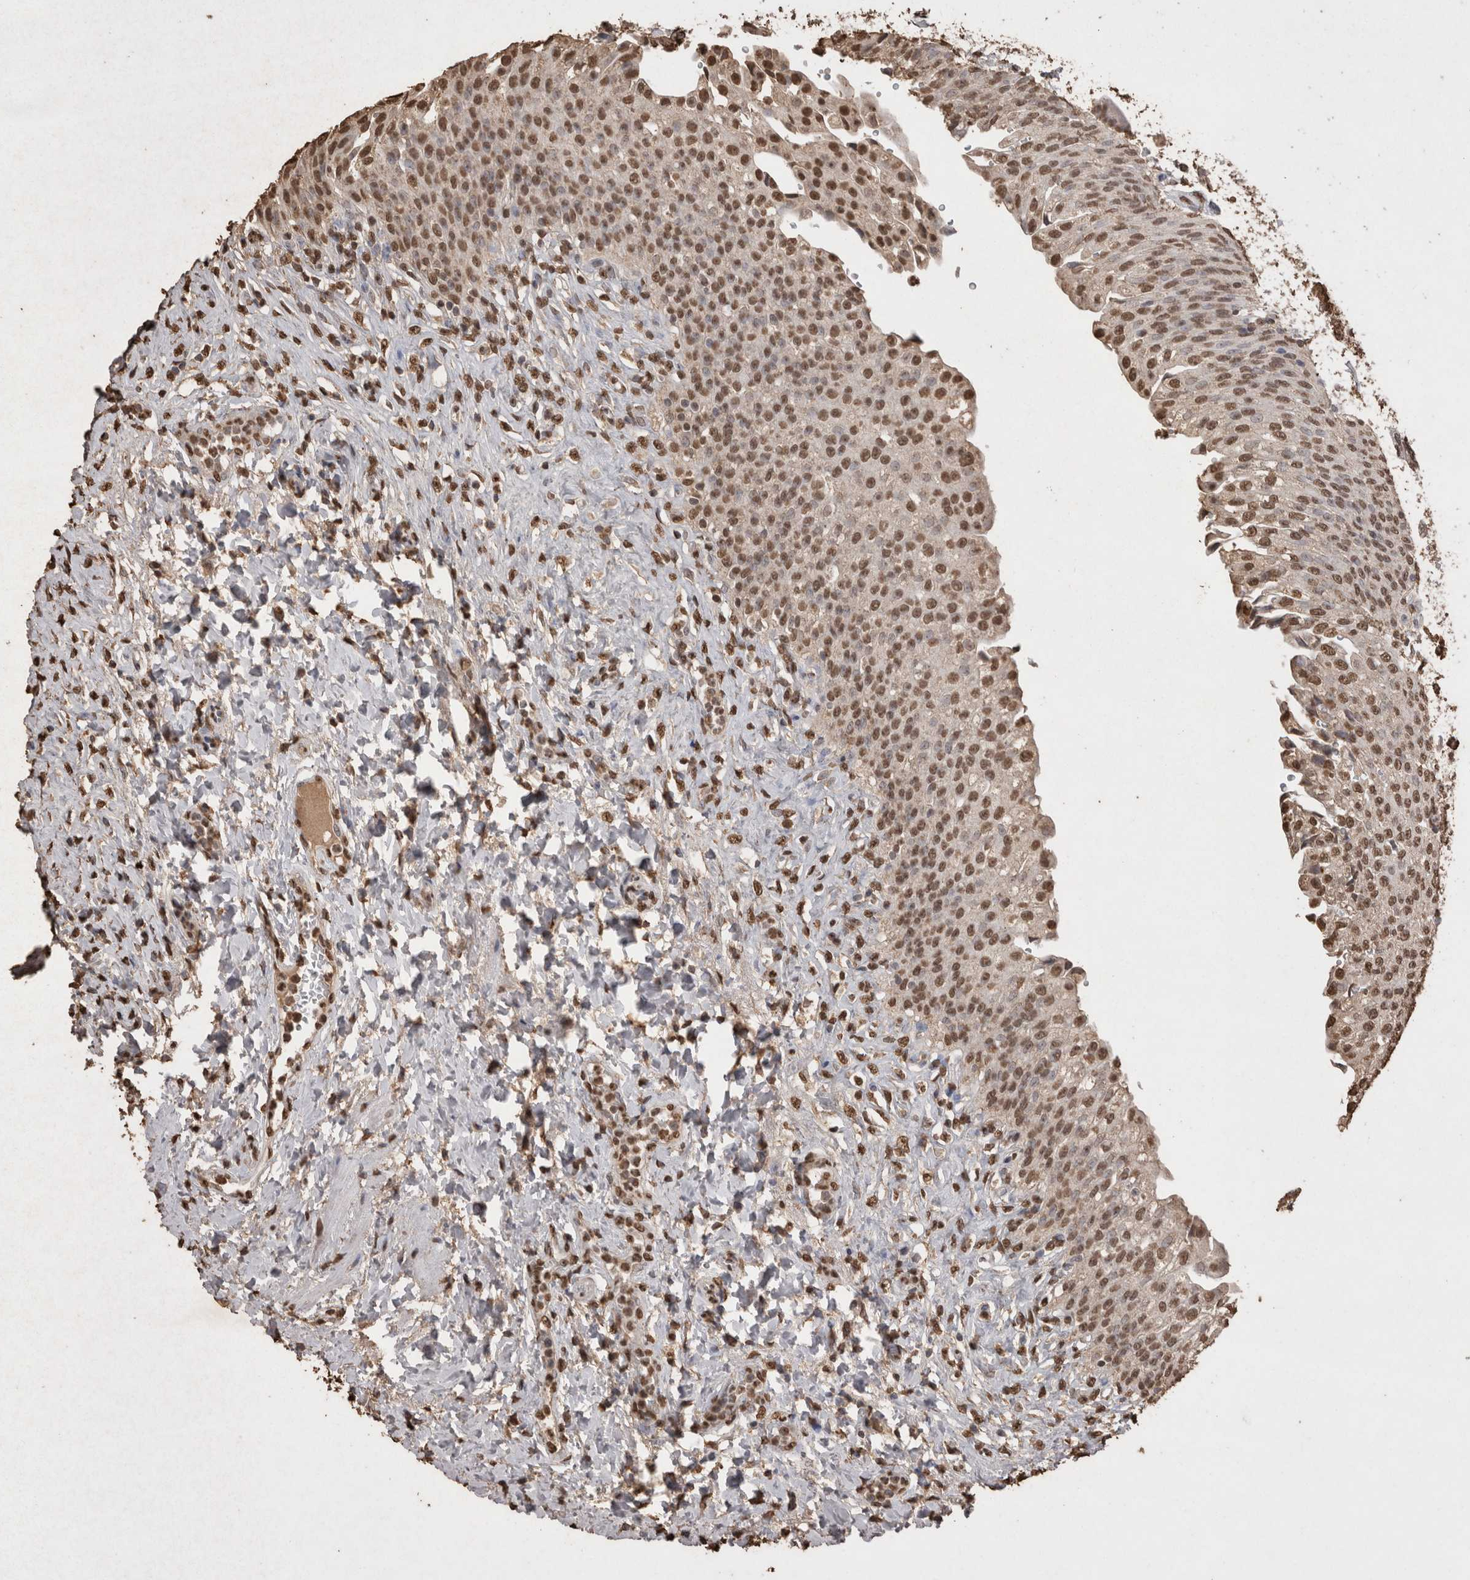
{"staining": {"intensity": "moderate", "quantity": "25%-75%", "location": "nuclear"}, "tissue": "urinary bladder", "cell_type": "Urothelial cells", "image_type": "normal", "snomed": [{"axis": "morphology", "description": "Urothelial carcinoma, High grade"}, {"axis": "topography", "description": "Urinary bladder"}], "caption": "Immunohistochemical staining of normal urinary bladder reveals medium levels of moderate nuclear expression in about 25%-75% of urothelial cells. Nuclei are stained in blue.", "gene": "POU5F1", "patient": {"sex": "male", "age": 46}}